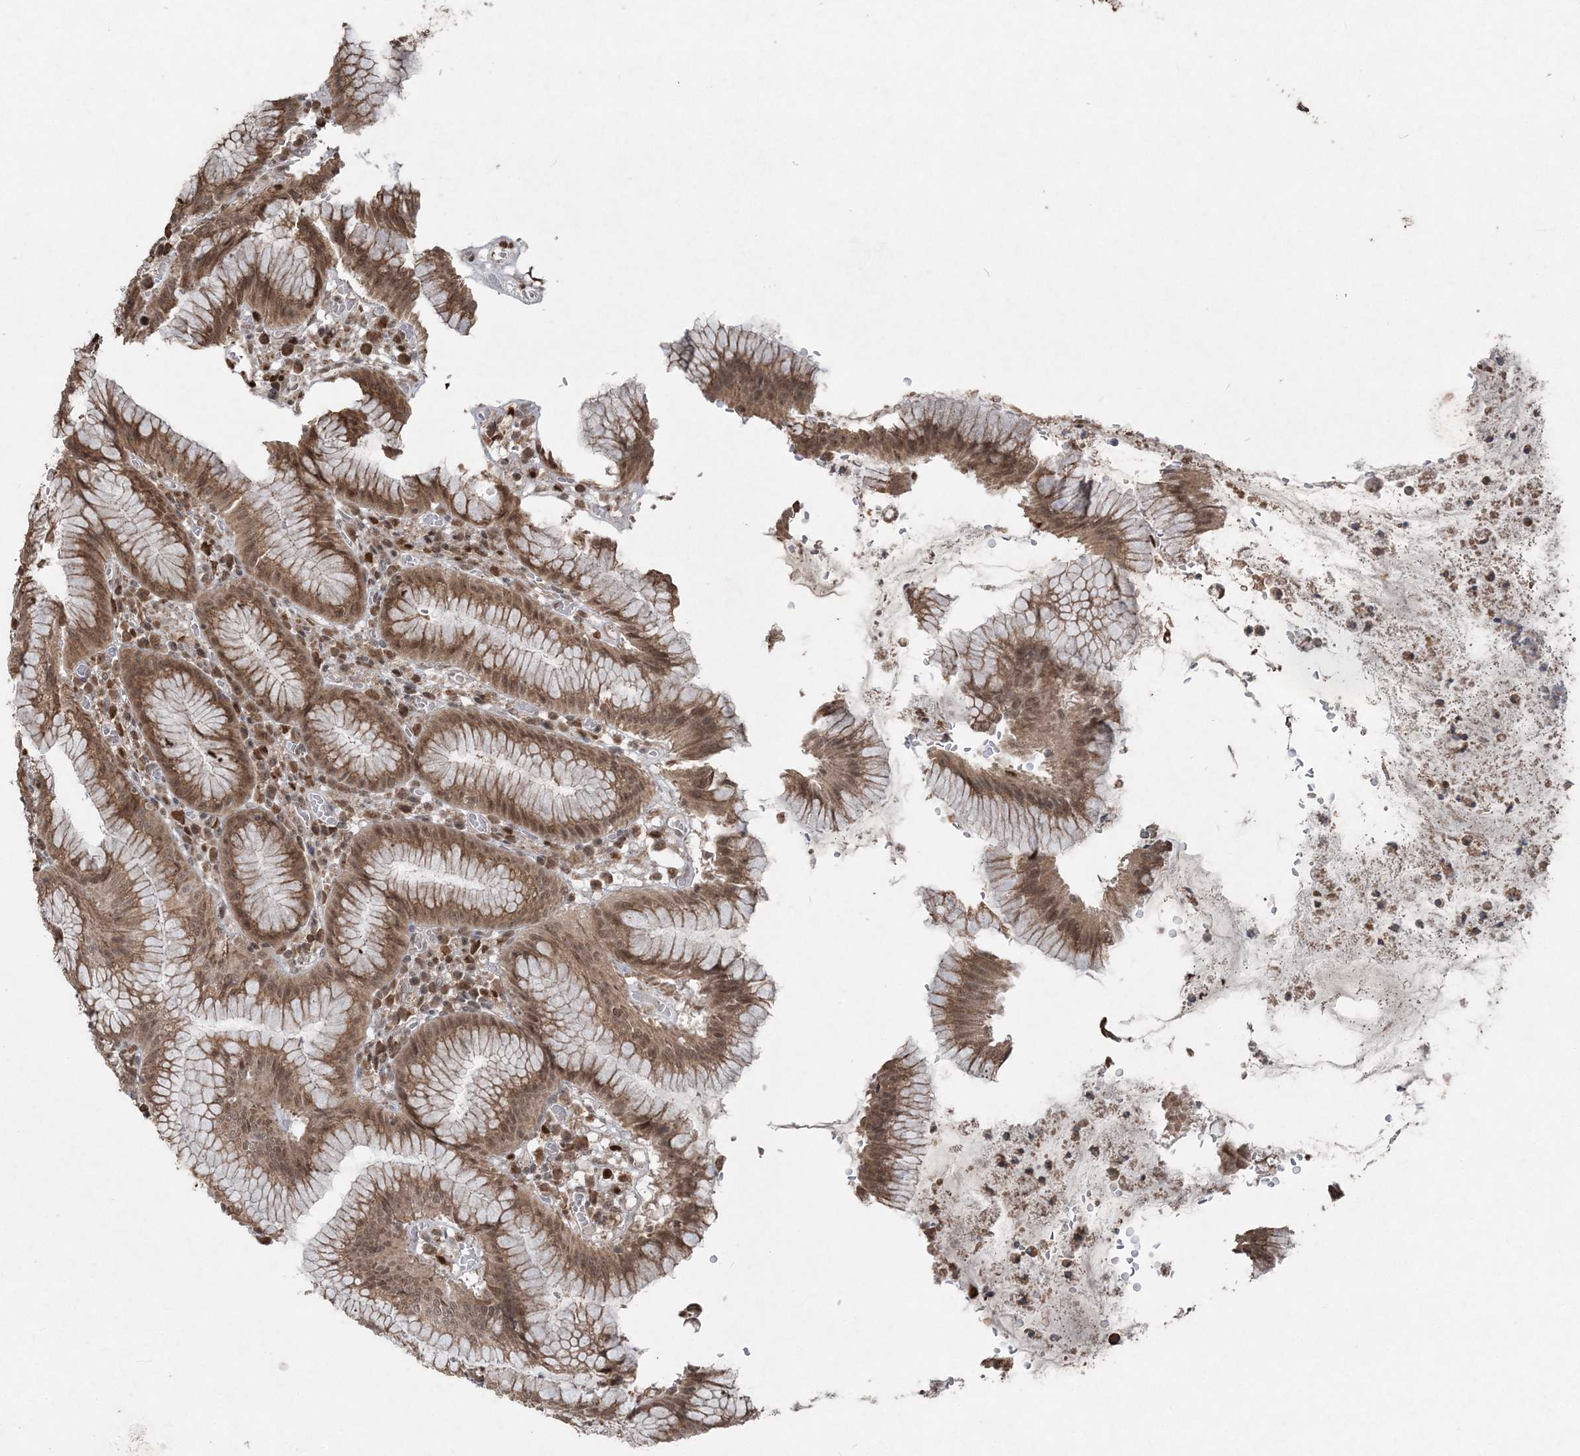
{"staining": {"intensity": "strong", "quantity": ">75%", "location": "cytoplasmic/membranous,nuclear"}, "tissue": "stomach", "cell_type": "Glandular cells", "image_type": "normal", "snomed": [{"axis": "morphology", "description": "Normal tissue, NOS"}, {"axis": "topography", "description": "Stomach"}], "caption": "Immunohistochemical staining of benign human stomach reveals >75% levels of strong cytoplasmic/membranous,nuclear protein staining in about >75% of glandular cells. Nuclei are stained in blue.", "gene": "SLU7", "patient": {"sex": "male", "age": 55}}